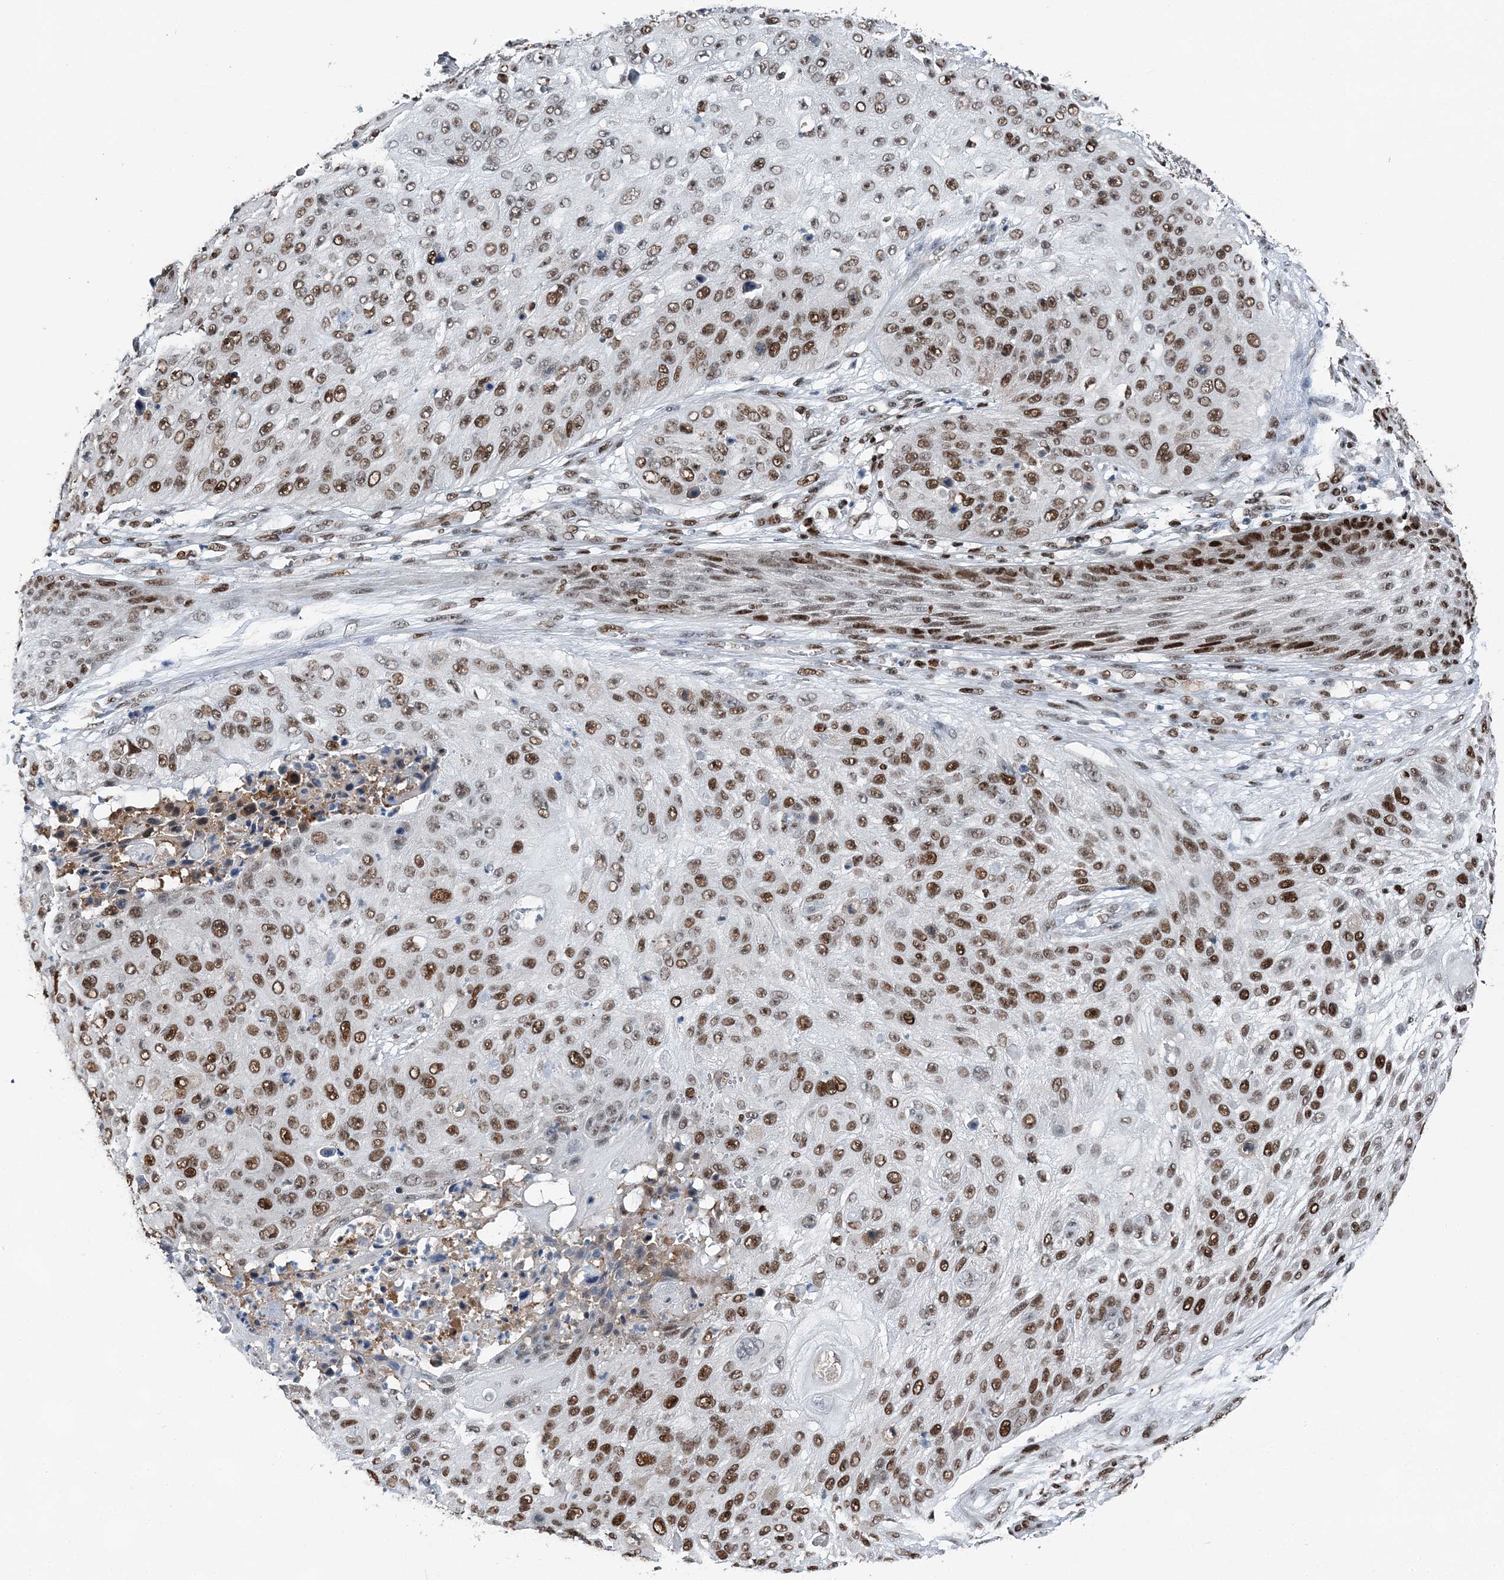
{"staining": {"intensity": "moderate", "quantity": ">75%", "location": "nuclear"}, "tissue": "skin cancer", "cell_type": "Tumor cells", "image_type": "cancer", "snomed": [{"axis": "morphology", "description": "Squamous cell carcinoma, NOS"}, {"axis": "topography", "description": "Skin"}], "caption": "There is medium levels of moderate nuclear positivity in tumor cells of skin cancer, as demonstrated by immunohistochemical staining (brown color).", "gene": "HAT1", "patient": {"sex": "female", "age": 80}}